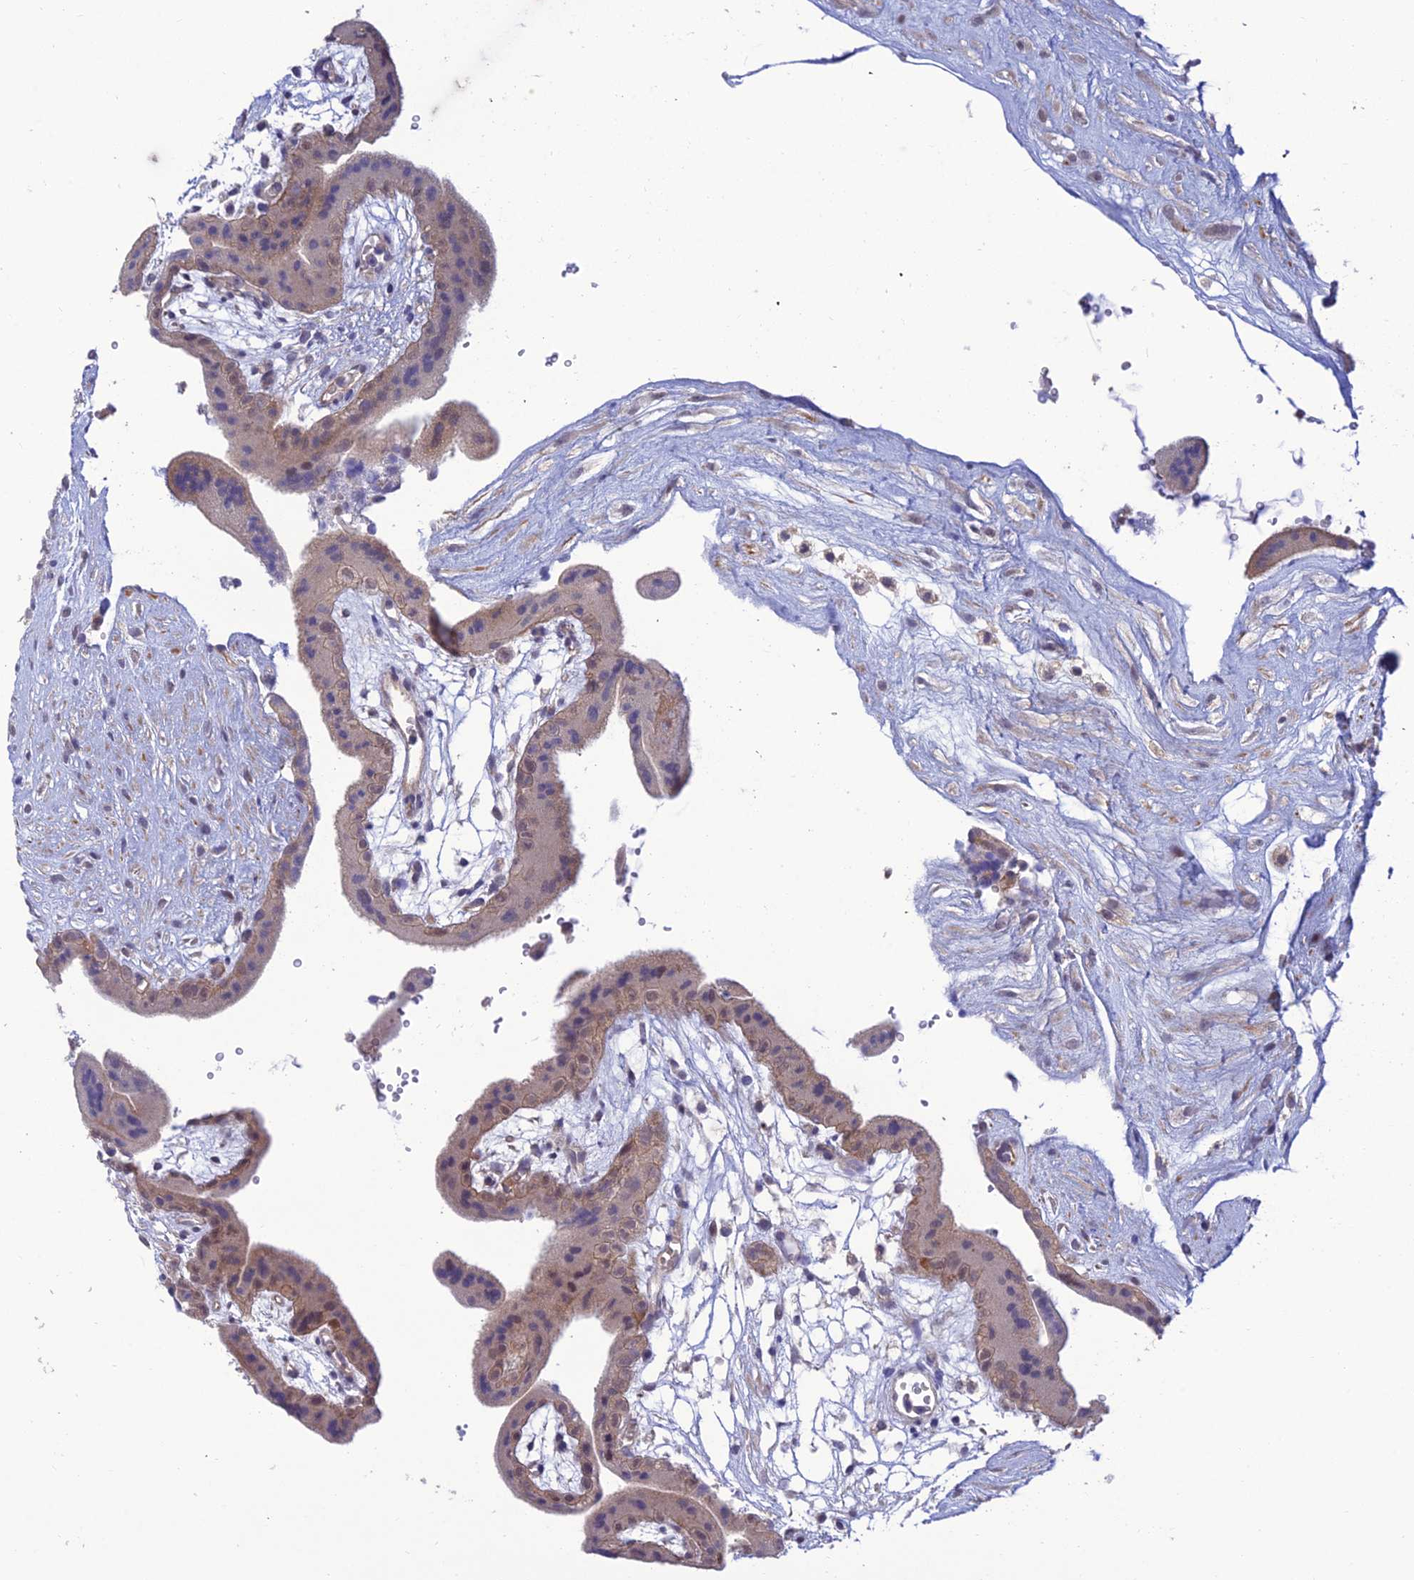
{"staining": {"intensity": "negative", "quantity": "none", "location": "none"}, "tissue": "placenta", "cell_type": "Decidual cells", "image_type": "normal", "snomed": [{"axis": "morphology", "description": "Normal tissue, NOS"}, {"axis": "topography", "description": "Placenta"}], "caption": "Immunohistochemistry (IHC) of unremarkable human placenta exhibits no positivity in decidual cells.", "gene": "FAM76A", "patient": {"sex": "female", "age": 18}}